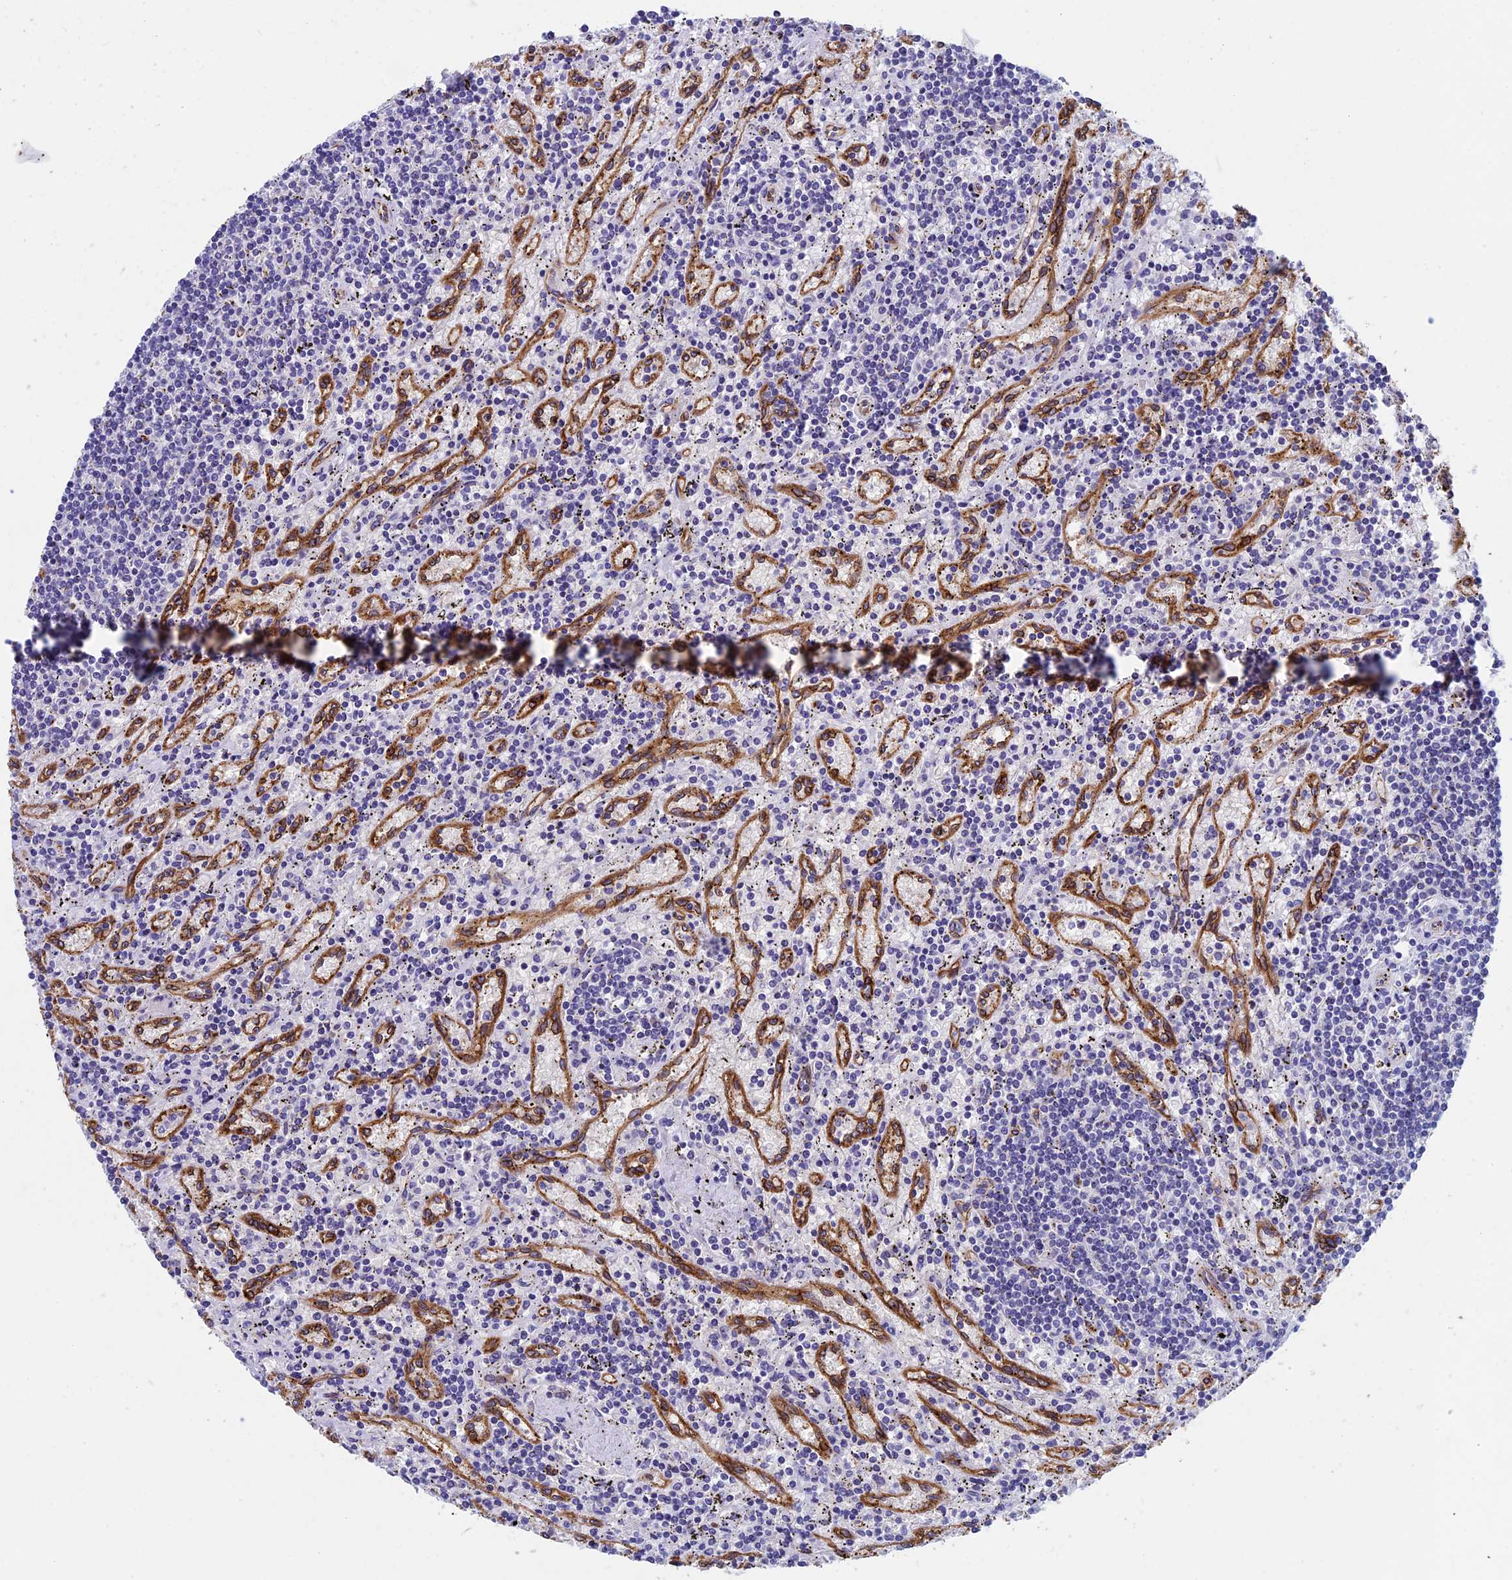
{"staining": {"intensity": "negative", "quantity": "none", "location": "none"}, "tissue": "lymphoma", "cell_type": "Tumor cells", "image_type": "cancer", "snomed": [{"axis": "morphology", "description": "Malignant lymphoma, non-Hodgkin's type, Low grade"}, {"axis": "topography", "description": "Spleen"}], "caption": "Malignant lymphoma, non-Hodgkin's type (low-grade) was stained to show a protein in brown. There is no significant staining in tumor cells.", "gene": "INSYN1", "patient": {"sex": "male", "age": 76}}